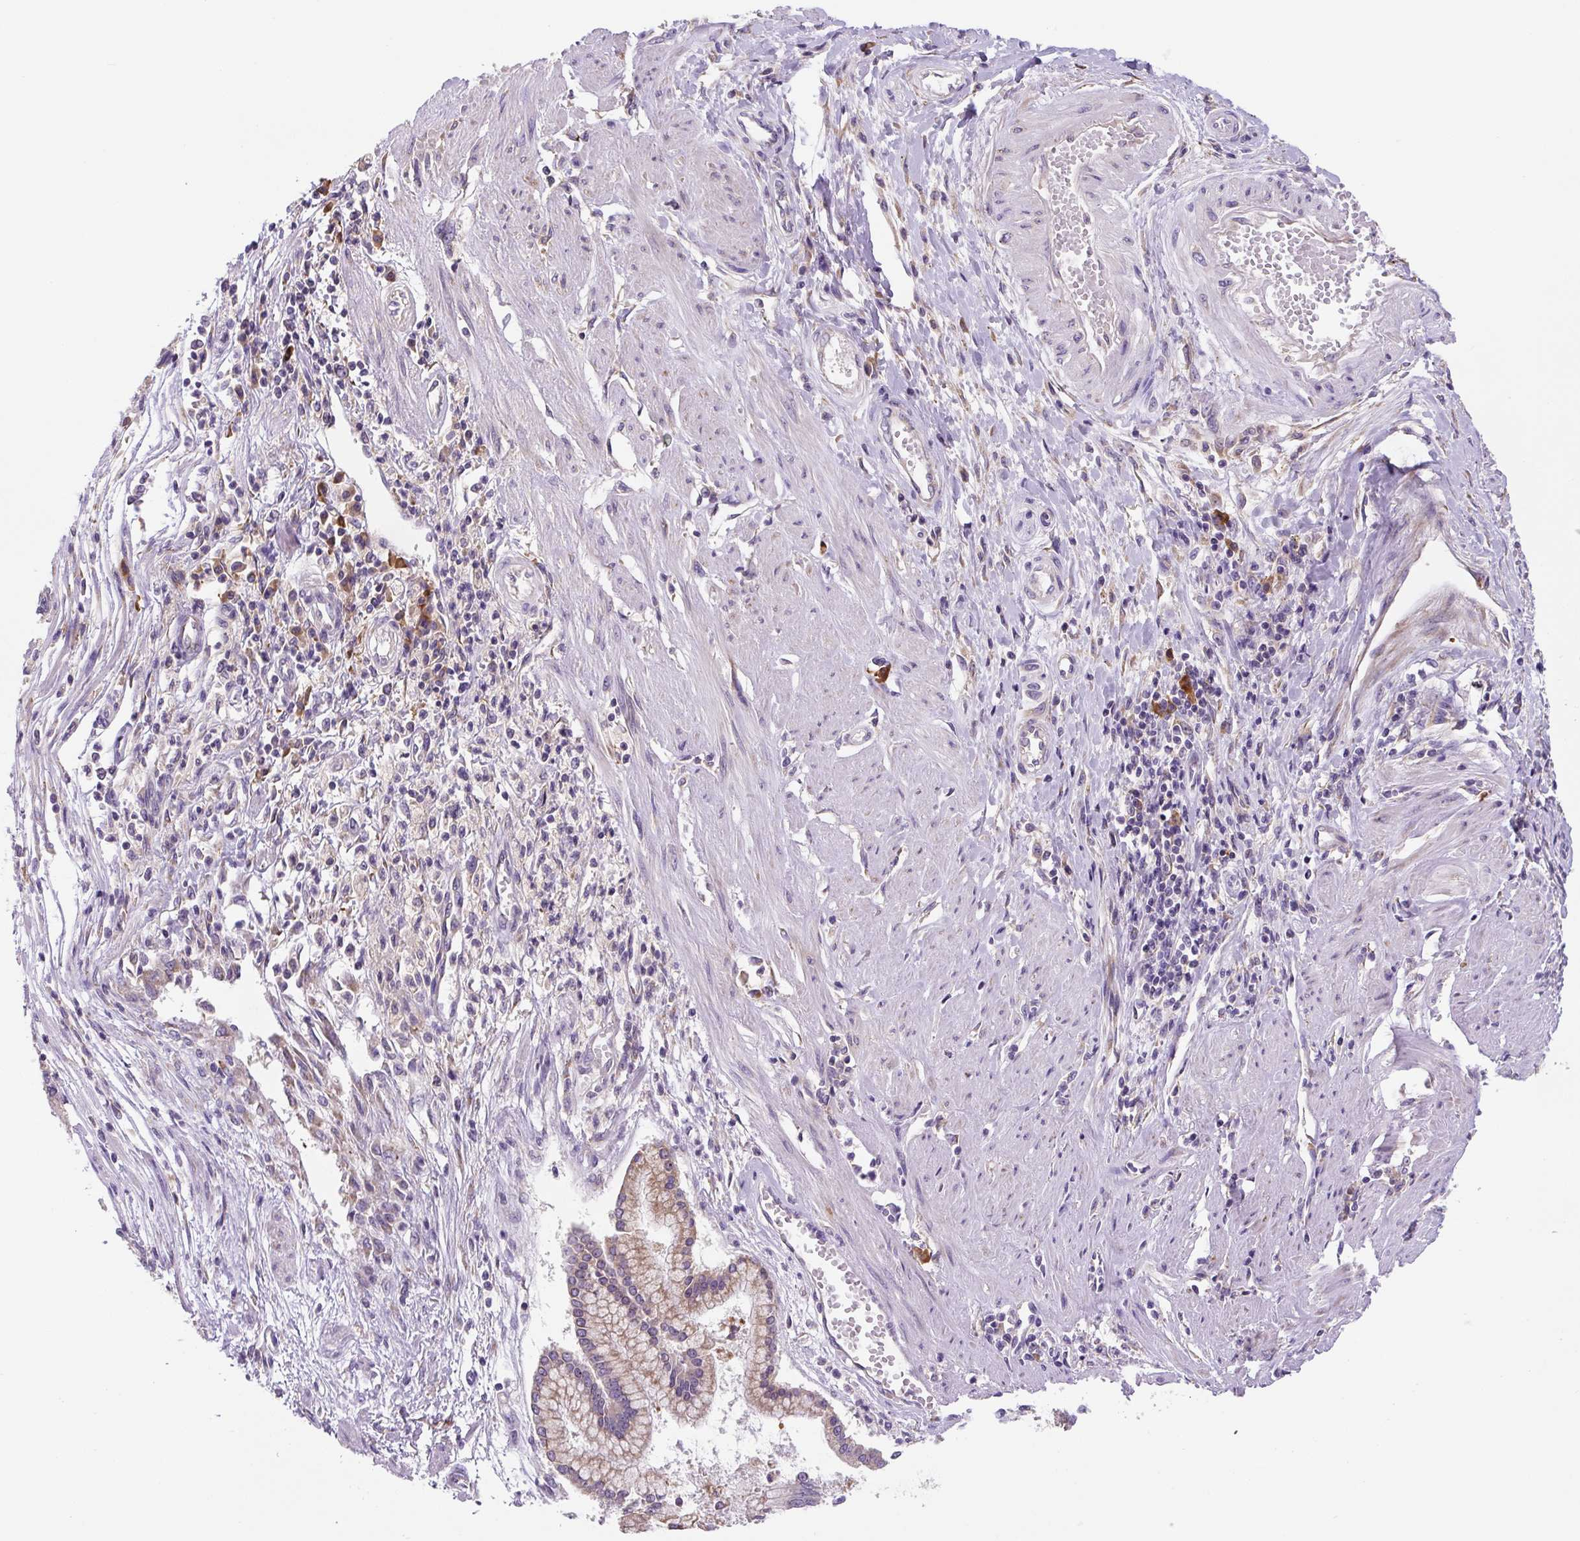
{"staining": {"intensity": "negative", "quantity": "none", "location": "none"}, "tissue": "stomach cancer", "cell_type": "Tumor cells", "image_type": "cancer", "snomed": [{"axis": "morphology", "description": "Adenocarcinoma, NOS"}, {"axis": "topography", "description": "Stomach"}], "caption": "This is a histopathology image of immunohistochemistry (IHC) staining of adenocarcinoma (stomach), which shows no positivity in tumor cells. (Stains: DAB (3,3'-diaminobenzidine) IHC with hematoxylin counter stain, Microscopy: brightfield microscopy at high magnification).", "gene": "FZD5", "patient": {"sex": "male", "age": 59}}